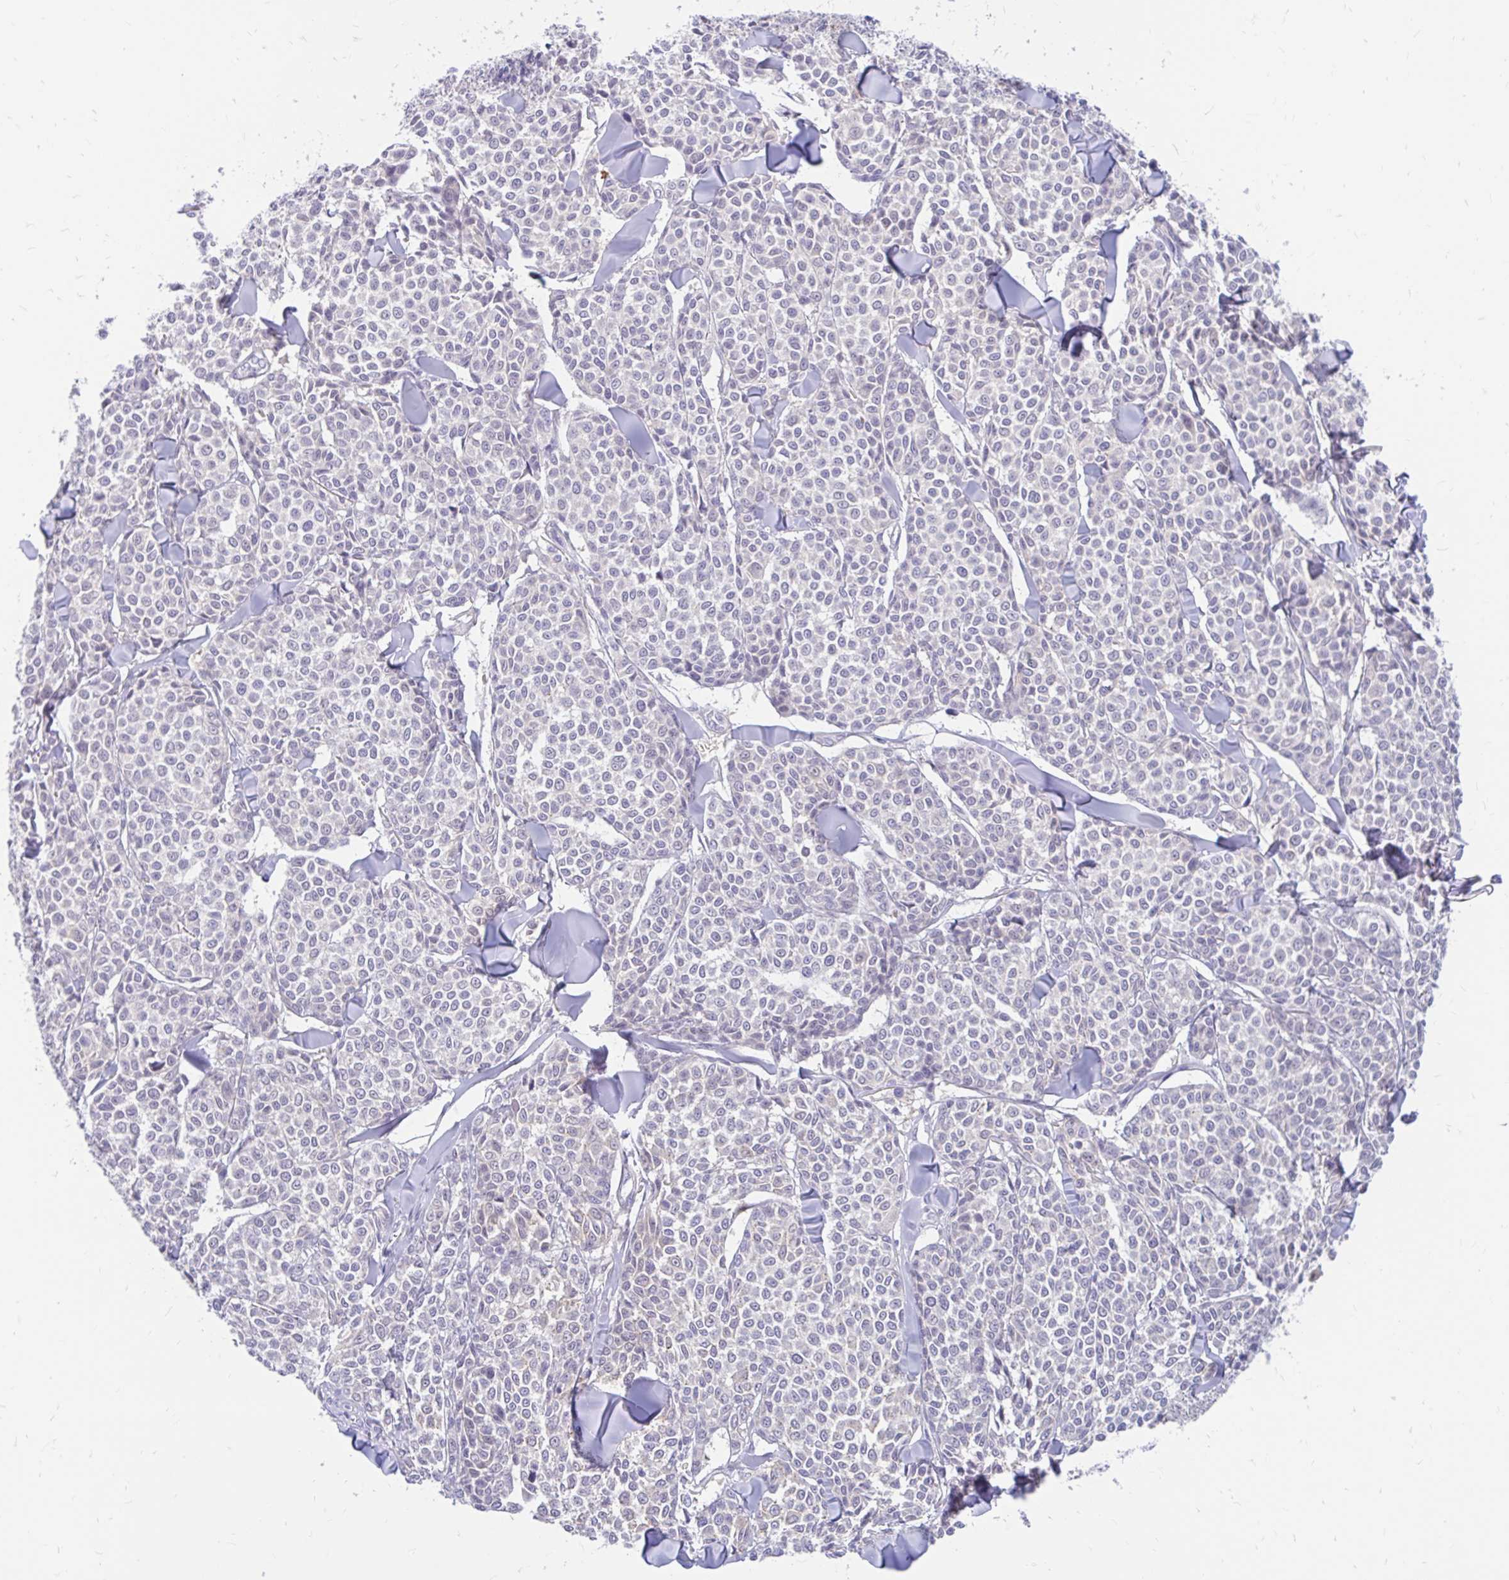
{"staining": {"intensity": "negative", "quantity": "none", "location": "none"}, "tissue": "melanoma", "cell_type": "Tumor cells", "image_type": "cancer", "snomed": [{"axis": "morphology", "description": "Malignant melanoma, NOS"}, {"axis": "topography", "description": "Skin"}], "caption": "The IHC photomicrograph has no significant staining in tumor cells of malignant melanoma tissue.", "gene": "MAP1LC3A", "patient": {"sex": "male", "age": 46}}